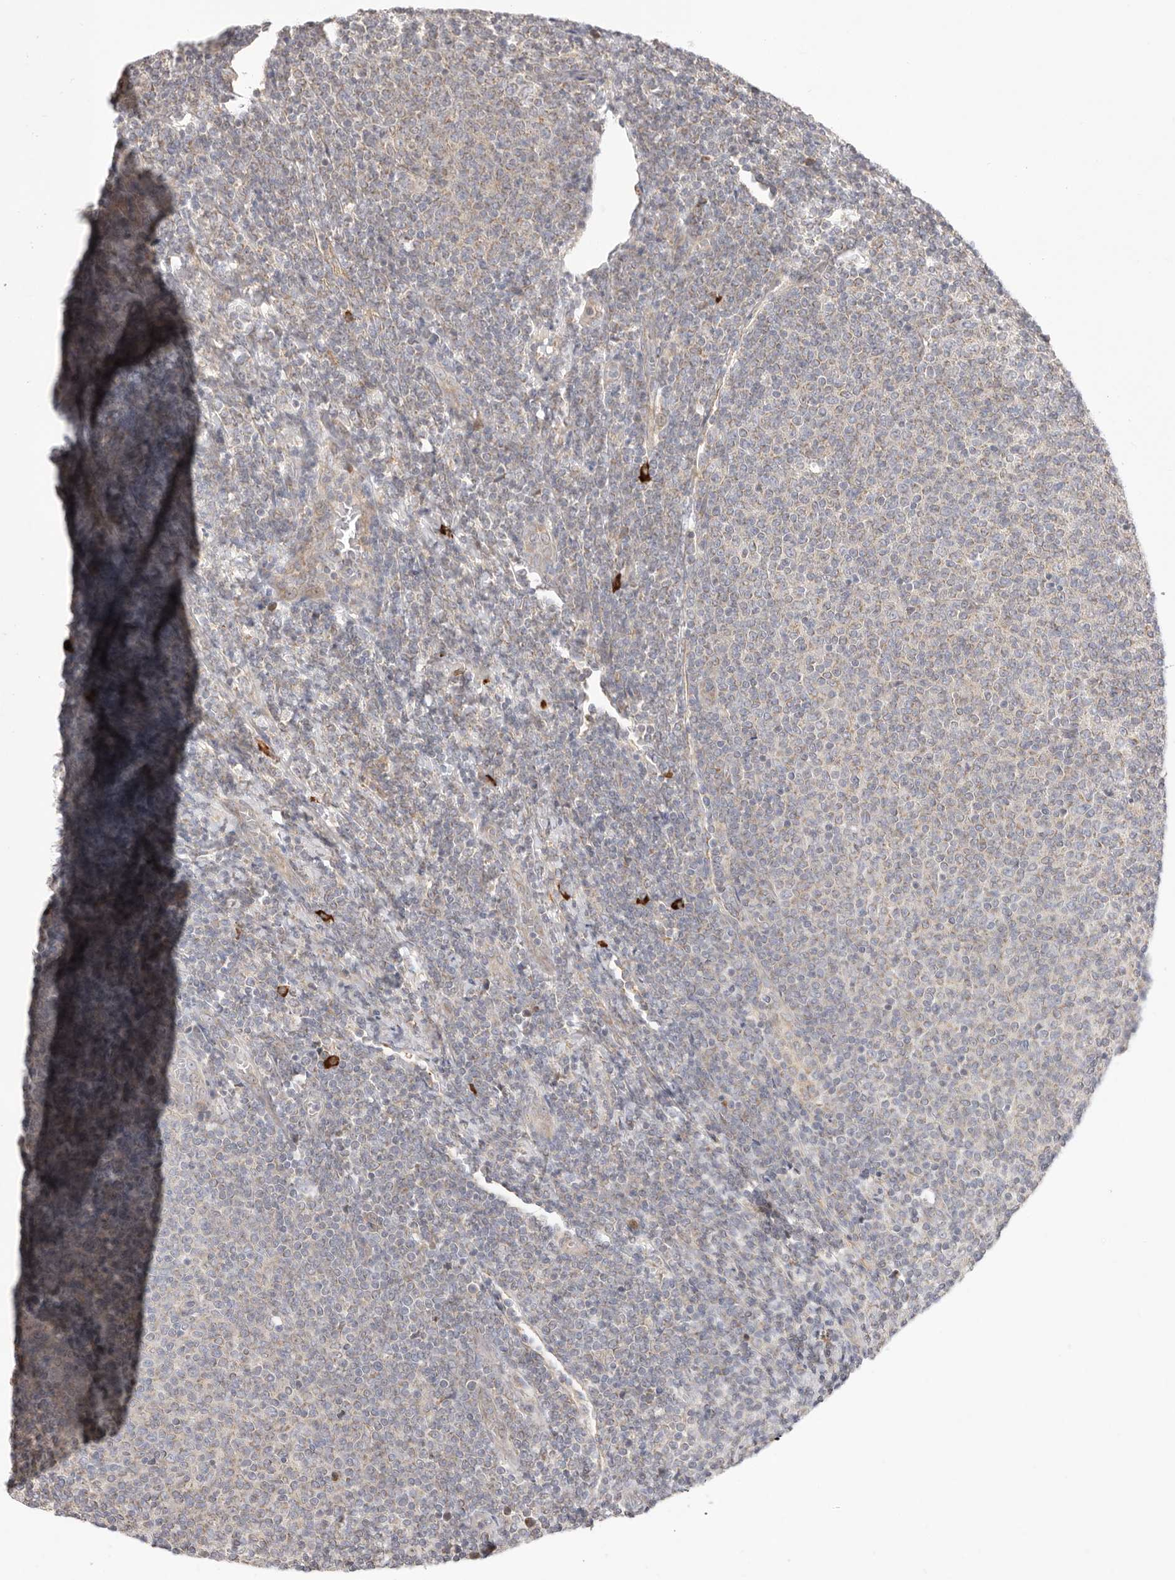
{"staining": {"intensity": "weak", "quantity": "<25%", "location": "cytoplasmic/membranous"}, "tissue": "lymphoma", "cell_type": "Tumor cells", "image_type": "cancer", "snomed": [{"axis": "morphology", "description": "Malignant lymphoma, non-Hodgkin's type, Low grade"}, {"axis": "topography", "description": "Lymph node"}], "caption": "Photomicrograph shows no significant protein positivity in tumor cells of lymphoma.", "gene": "USH1C", "patient": {"sex": "male", "age": 66}}